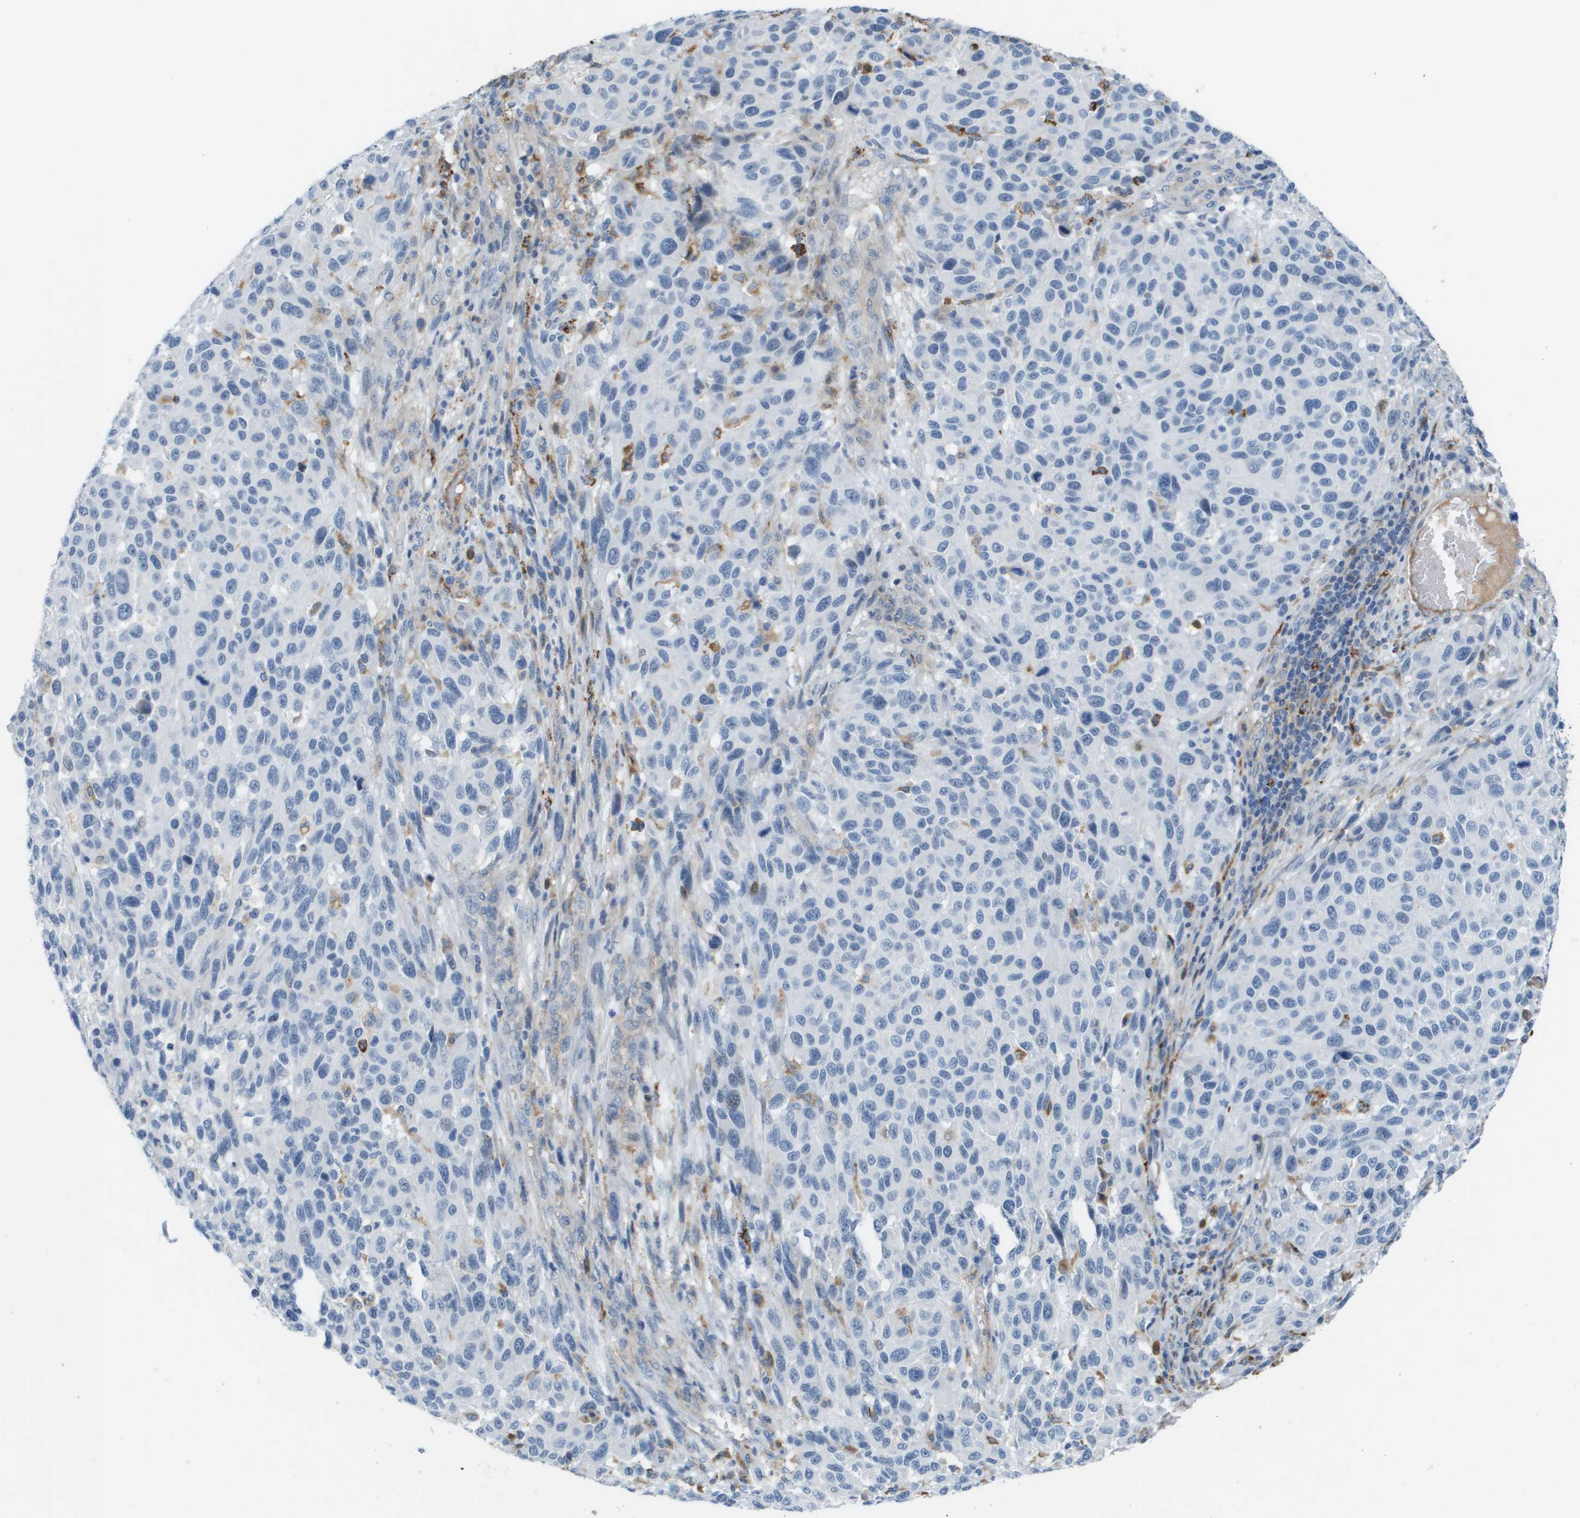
{"staining": {"intensity": "negative", "quantity": "none", "location": "none"}, "tissue": "melanoma", "cell_type": "Tumor cells", "image_type": "cancer", "snomed": [{"axis": "morphology", "description": "Malignant melanoma, Metastatic site"}, {"axis": "topography", "description": "Lymph node"}], "caption": "Immunohistochemical staining of human malignant melanoma (metastatic site) shows no significant positivity in tumor cells. (Brightfield microscopy of DAB (3,3'-diaminobenzidine) immunohistochemistry at high magnification).", "gene": "ZBTB43", "patient": {"sex": "male", "age": 61}}